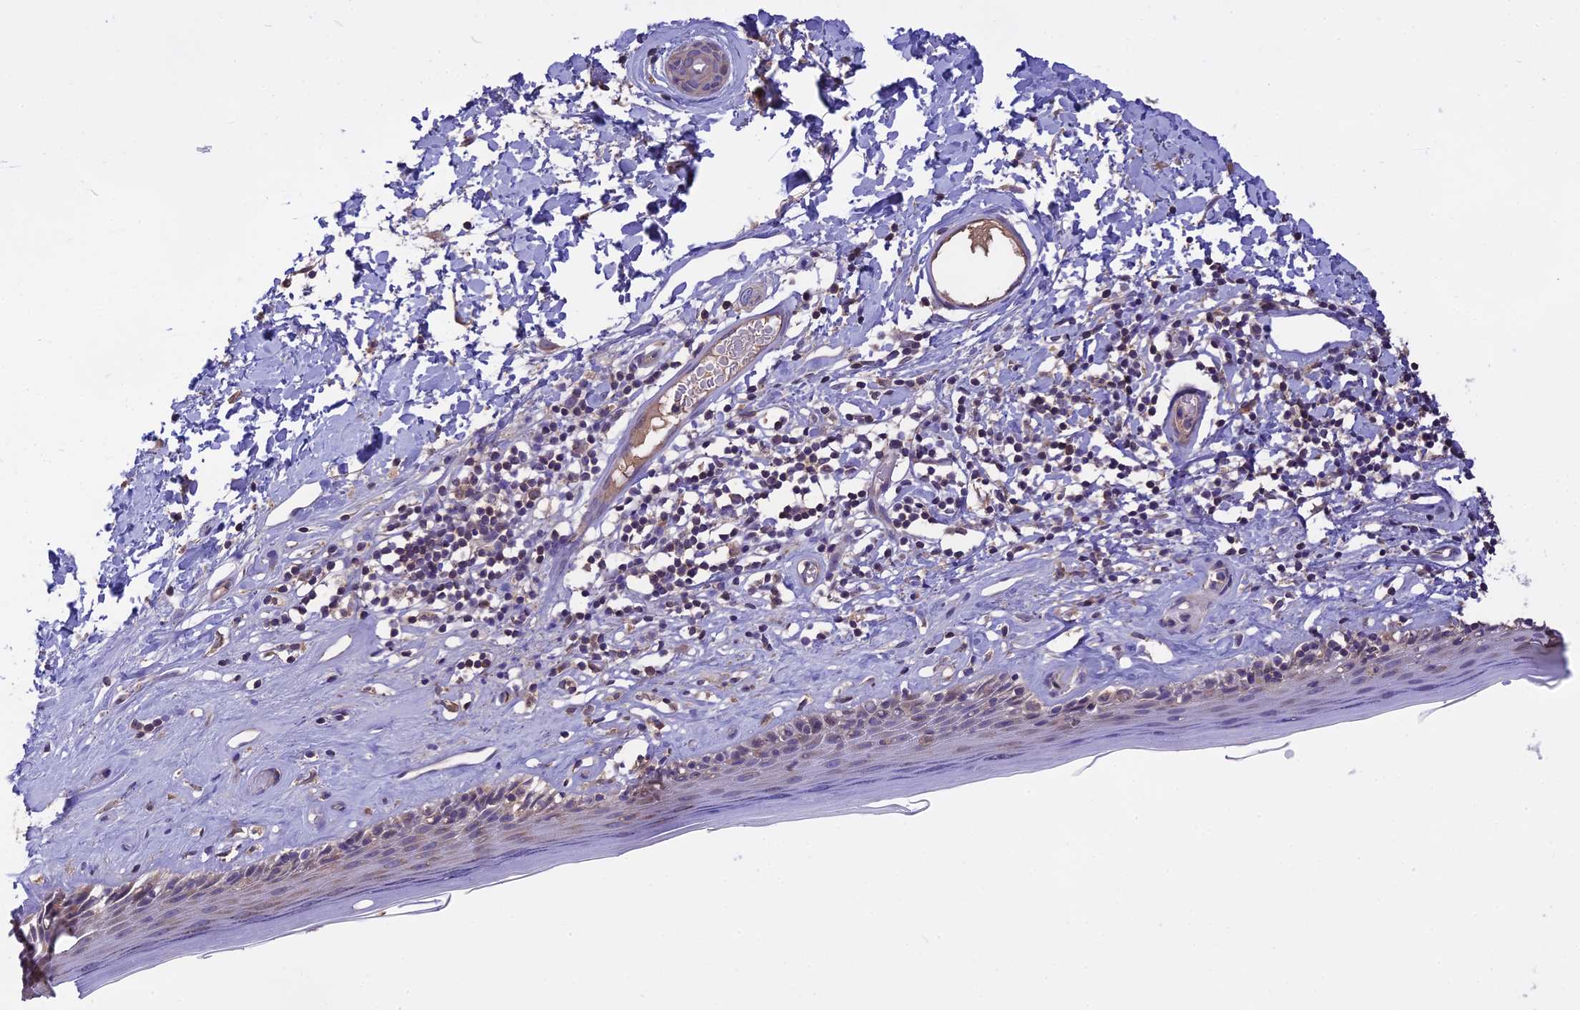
{"staining": {"intensity": "weak", "quantity": "25%-75%", "location": "cytoplasmic/membranous"}, "tissue": "skin", "cell_type": "Epidermal cells", "image_type": "normal", "snomed": [{"axis": "morphology", "description": "Normal tissue, NOS"}, {"axis": "topography", "description": "Adipose tissue"}, {"axis": "topography", "description": "Vascular tissue"}, {"axis": "topography", "description": "Vulva"}, {"axis": "topography", "description": "Peripheral nerve tissue"}], "caption": "A brown stain highlights weak cytoplasmic/membranous expression of a protein in epidermal cells of benign human skin.", "gene": "NUDT8", "patient": {"sex": "female", "age": 86}}